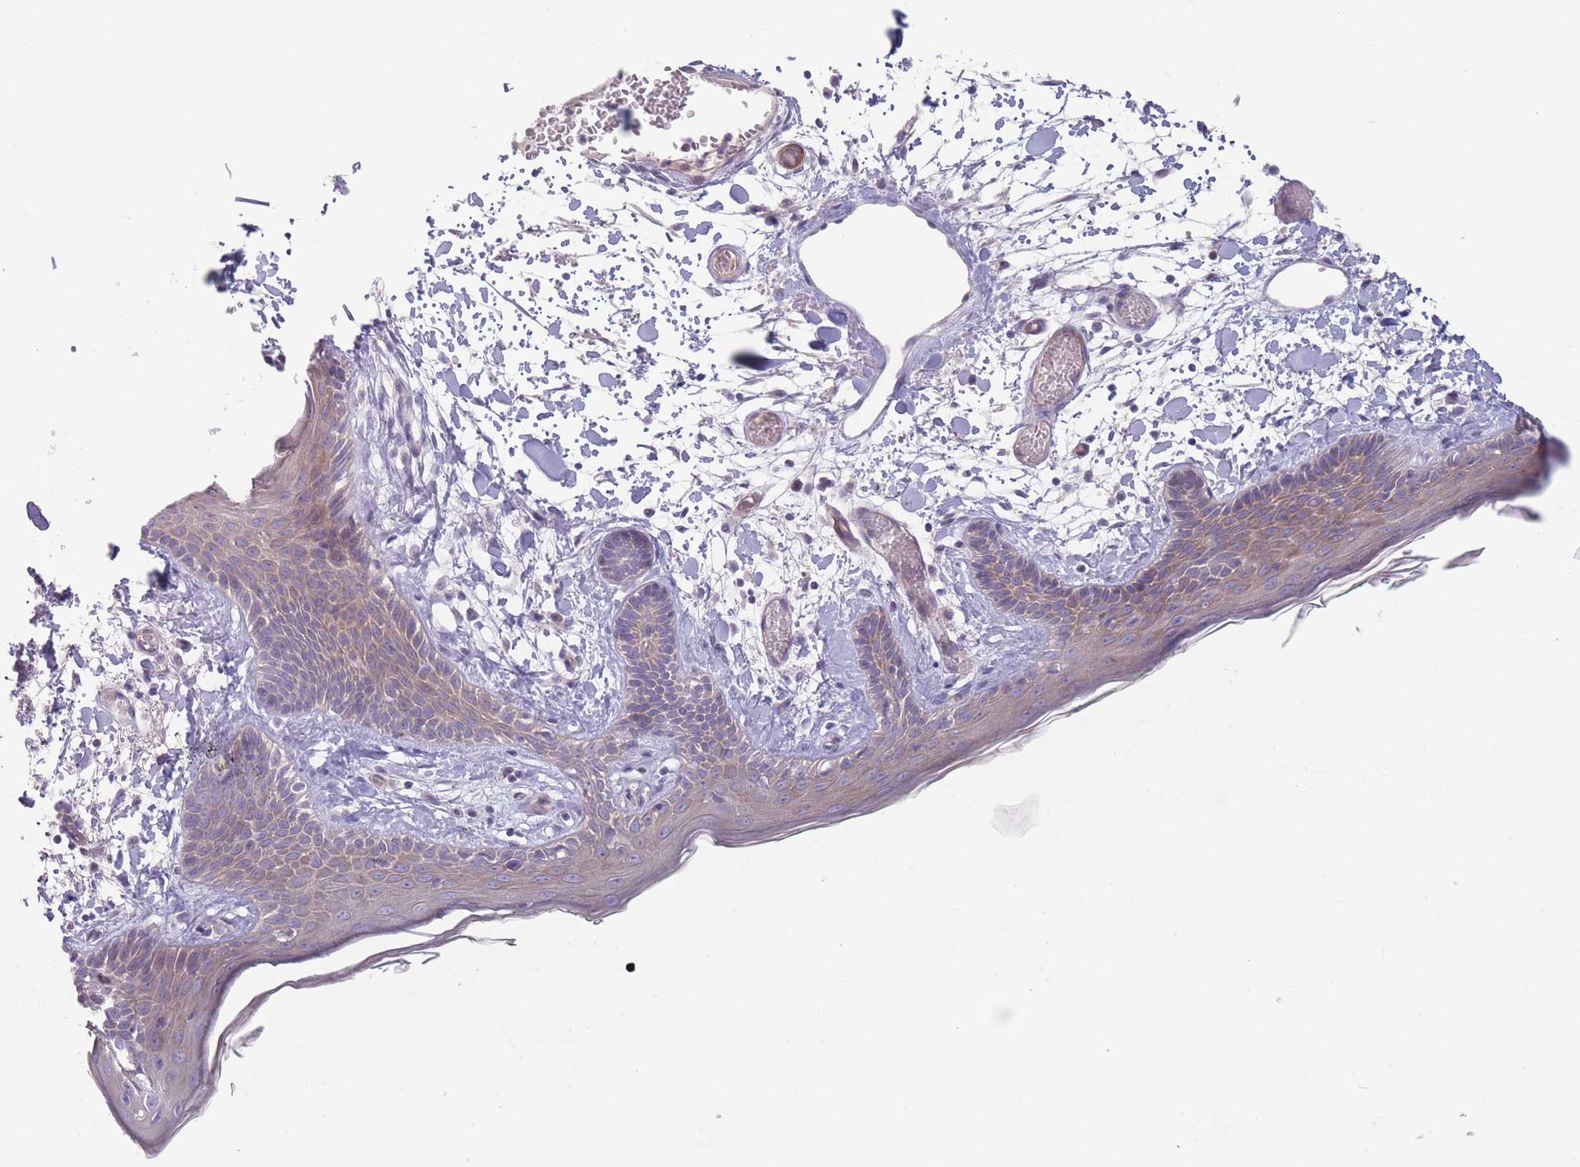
{"staining": {"intensity": "weak", "quantity": "25%-75%", "location": "cytoplasmic/membranous"}, "tissue": "skin", "cell_type": "Fibroblasts", "image_type": "normal", "snomed": [{"axis": "morphology", "description": "Normal tissue, NOS"}, {"axis": "topography", "description": "Skin"}], "caption": "DAB immunohistochemical staining of normal skin shows weak cytoplasmic/membranous protein expression in approximately 25%-75% of fibroblasts. The protein of interest is stained brown, and the nuclei are stained in blue (DAB (3,3'-diaminobenzidine) IHC with brightfield microscopy, high magnification).", "gene": "PNPLA5", "patient": {"sex": "male", "age": 79}}